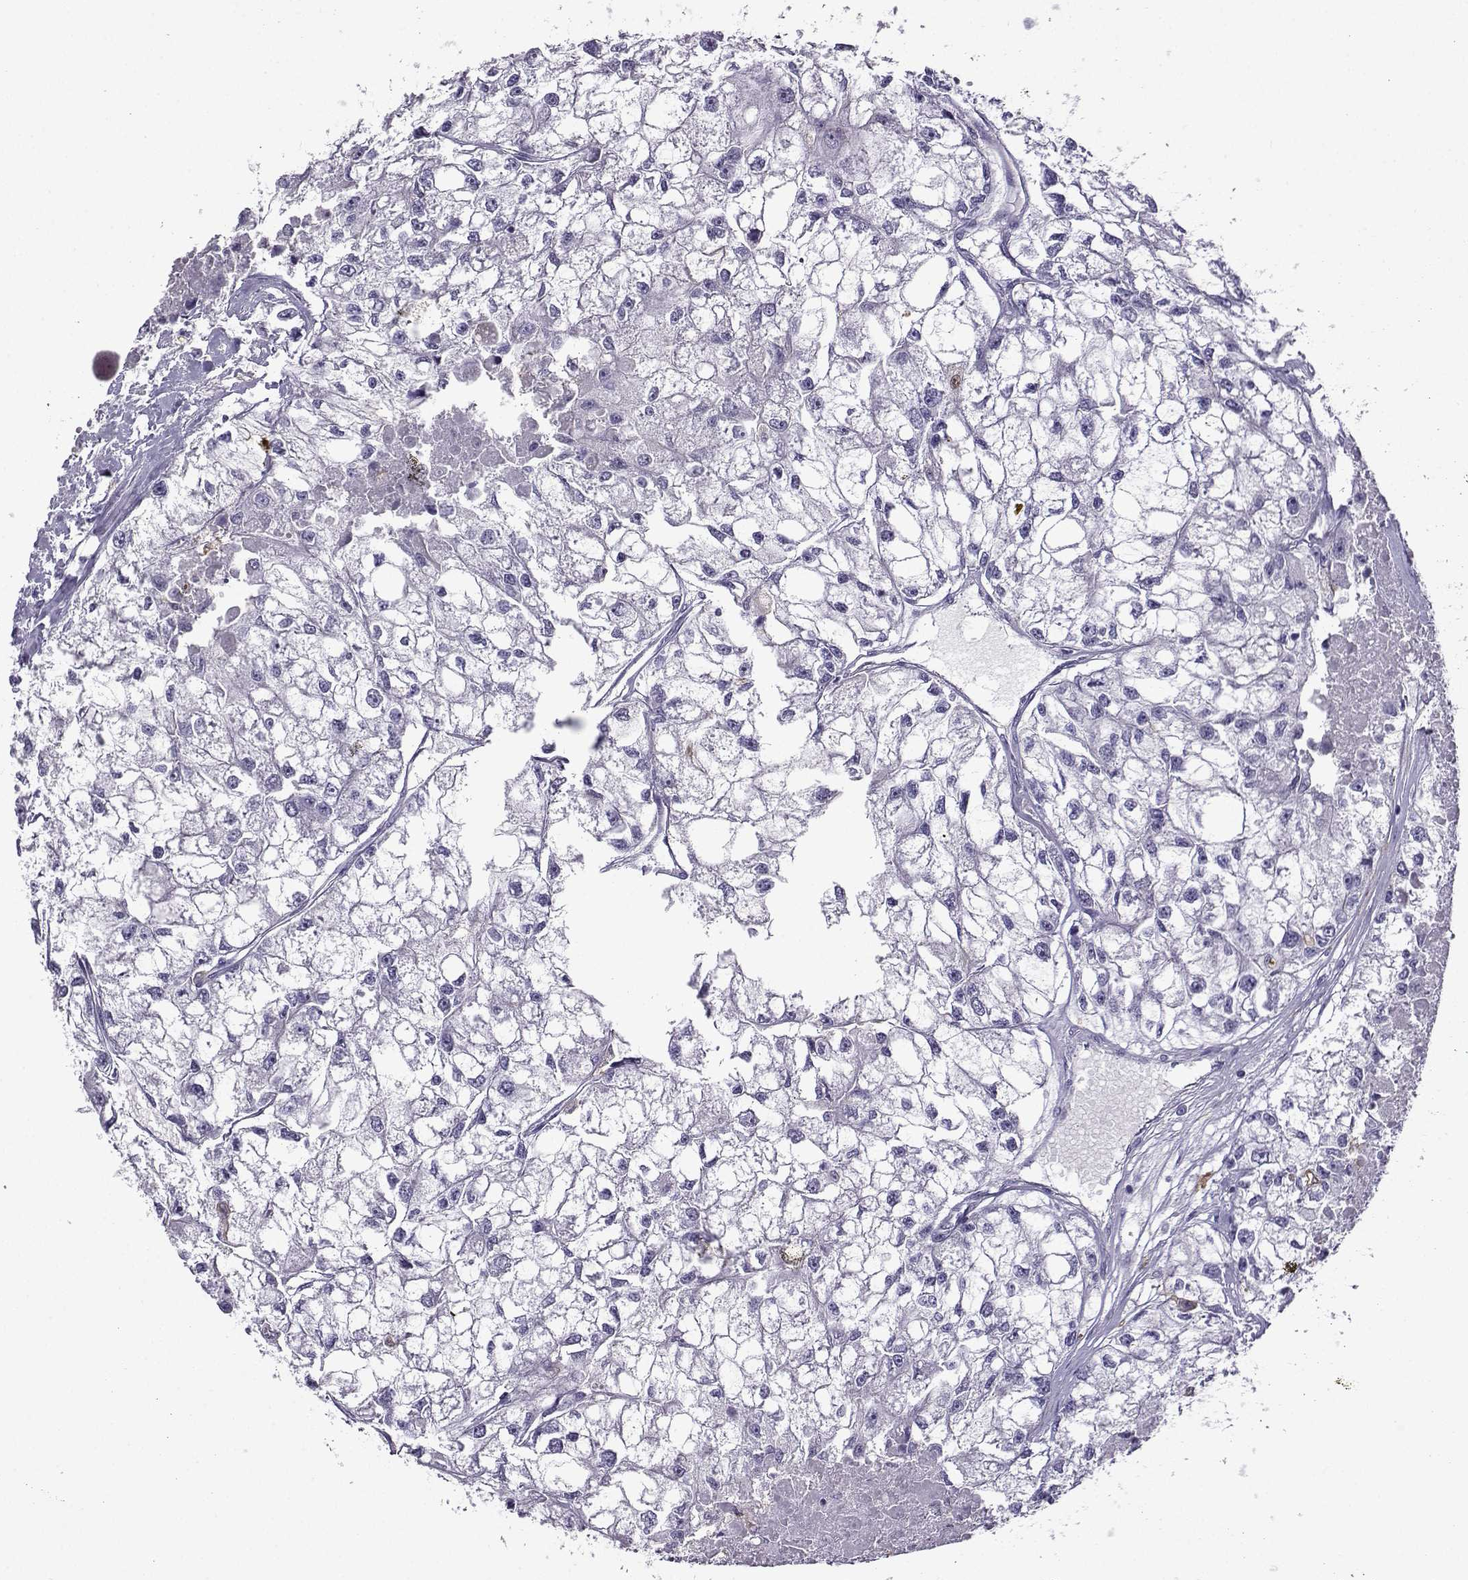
{"staining": {"intensity": "negative", "quantity": "none", "location": "none"}, "tissue": "renal cancer", "cell_type": "Tumor cells", "image_type": "cancer", "snomed": [{"axis": "morphology", "description": "Adenocarcinoma, NOS"}, {"axis": "topography", "description": "Kidney"}], "caption": "This is an IHC histopathology image of renal cancer. There is no positivity in tumor cells.", "gene": "LINGO1", "patient": {"sex": "male", "age": 56}}